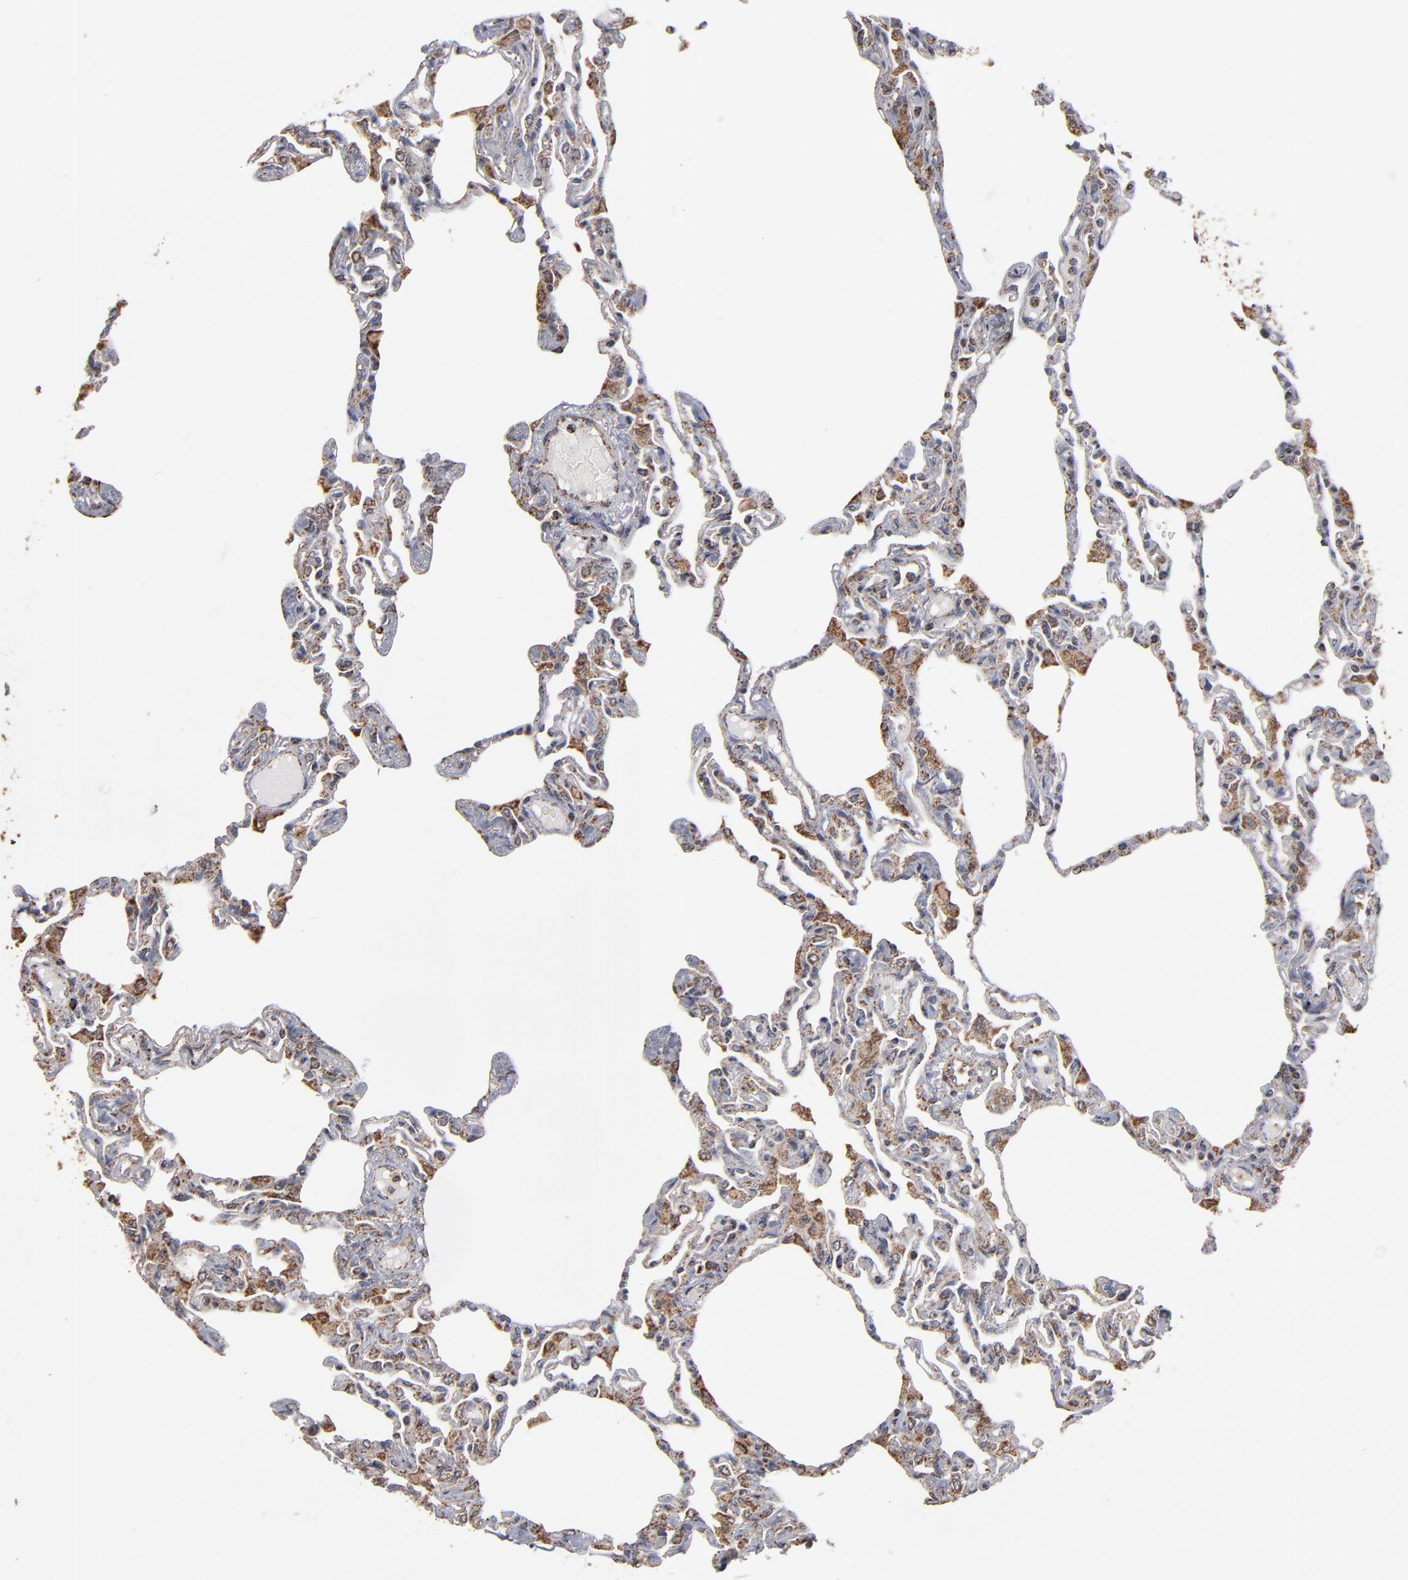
{"staining": {"intensity": "weak", "quantity": "25%-75%", "location": "cytoplasmic/membranous"}, "tissue": "lung", "cell_type": "Alveolar cells", "image_type": "normal", "snomed": [{"axis": "morphology", "description": "Normal tissue, NOS"}, {"axis": "topography", "description": "Lung"}], "caption": "IHC of normal human lung reveals low levels of weak cytoplasmic/membranous expression in about 25%-75% of alveolar cells.", "gene": "MIPOL1", "patient": {"sex": "female", "age": 49}}